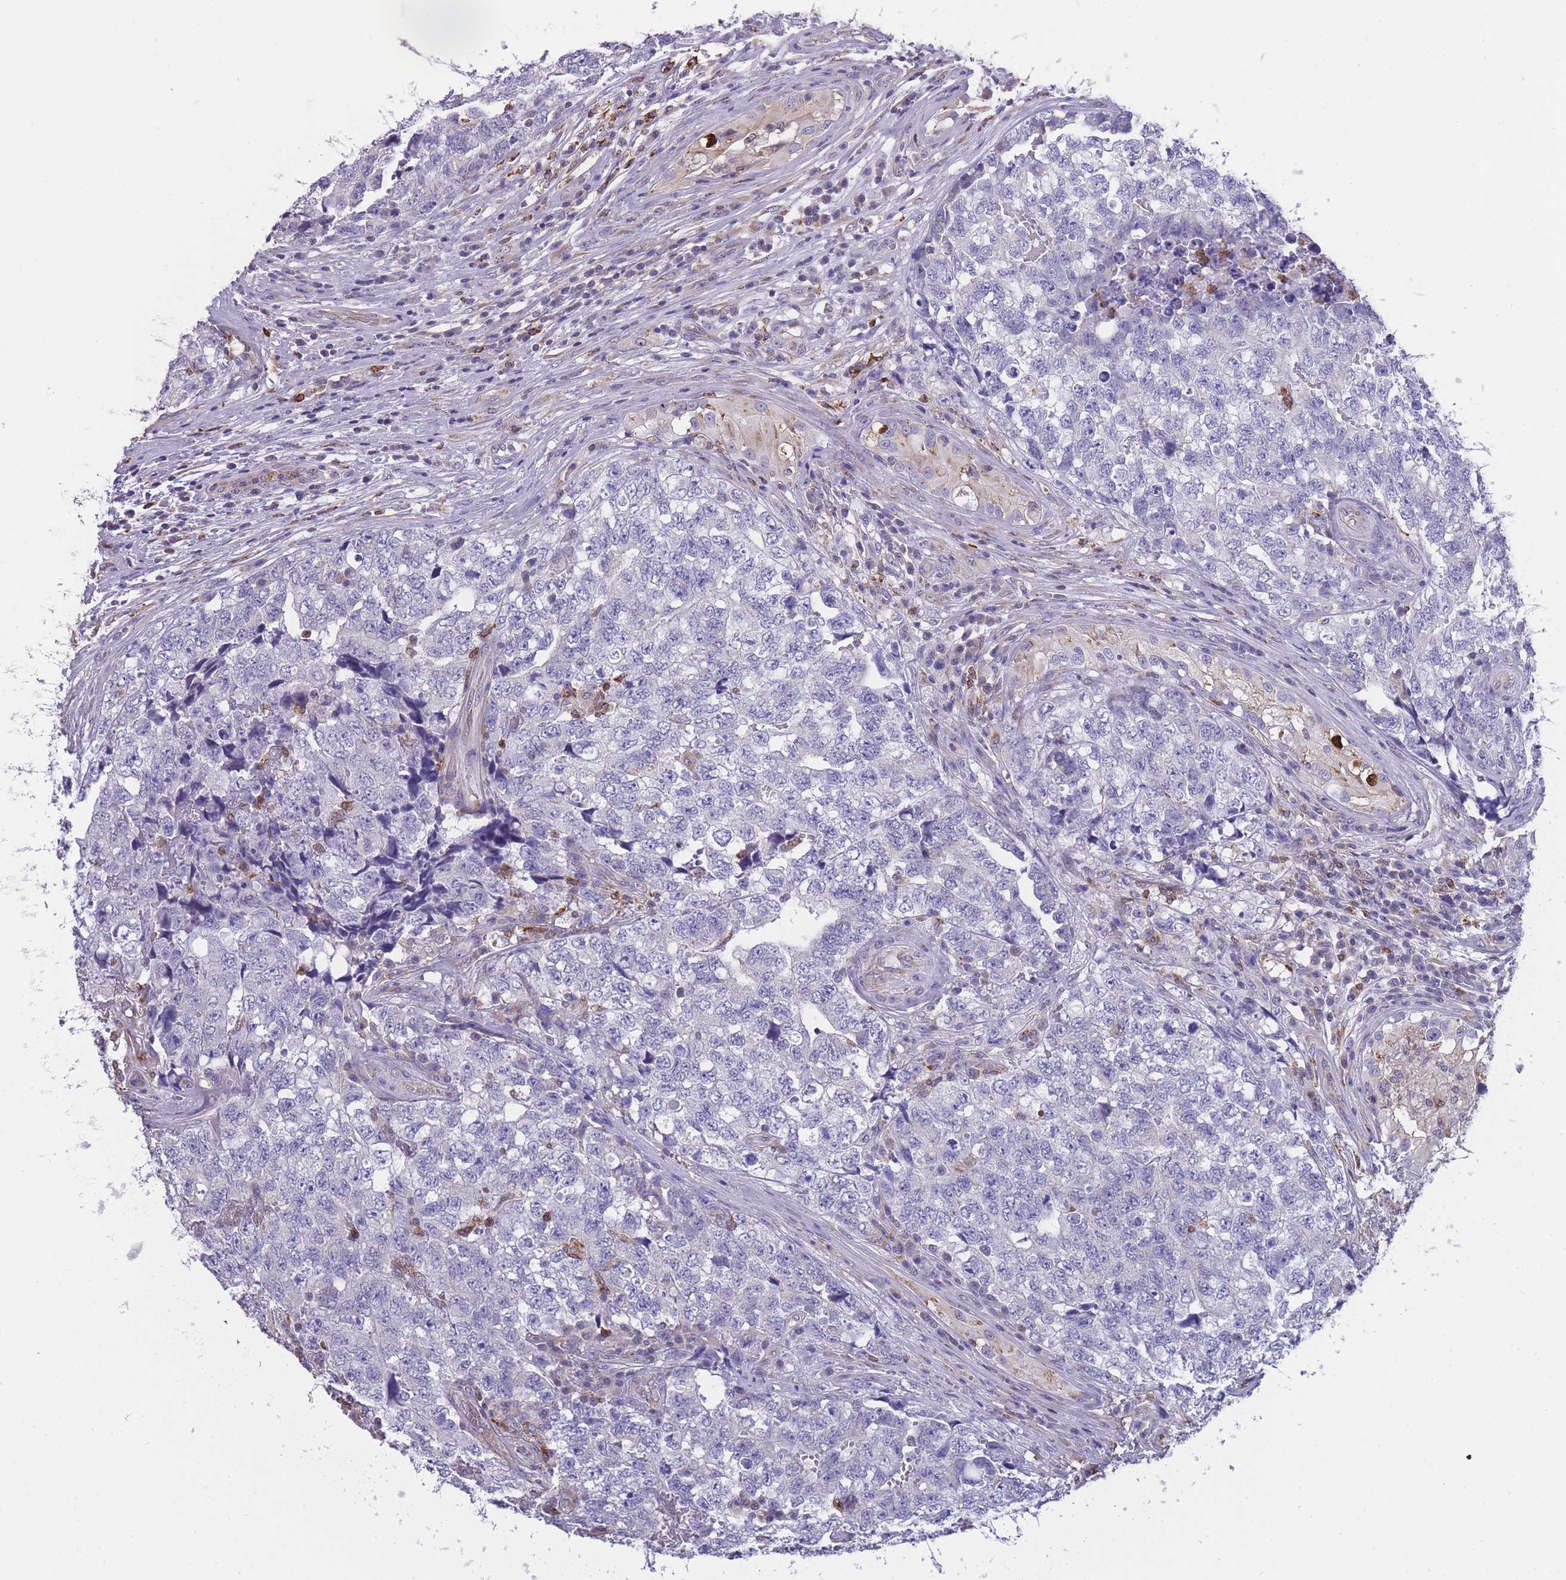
{"staining": {"intensity": "negative", "quantity": "none", "location": "none"}, "tissue": "testis cancer", "cell_type": "Tumor cells", "image_type": "cancer", "snomed": [{"axis": "morphology", "description": "Carcinoma, Embryonal, NOS"}, {"axis": "topography", "description": "Testis"}], "caption": "Tumor cells are negative for brown protein staining in testis embryonal carcinoma.", "gene": "ZNF662", "patient": {"sex": "male", "age": 31}}